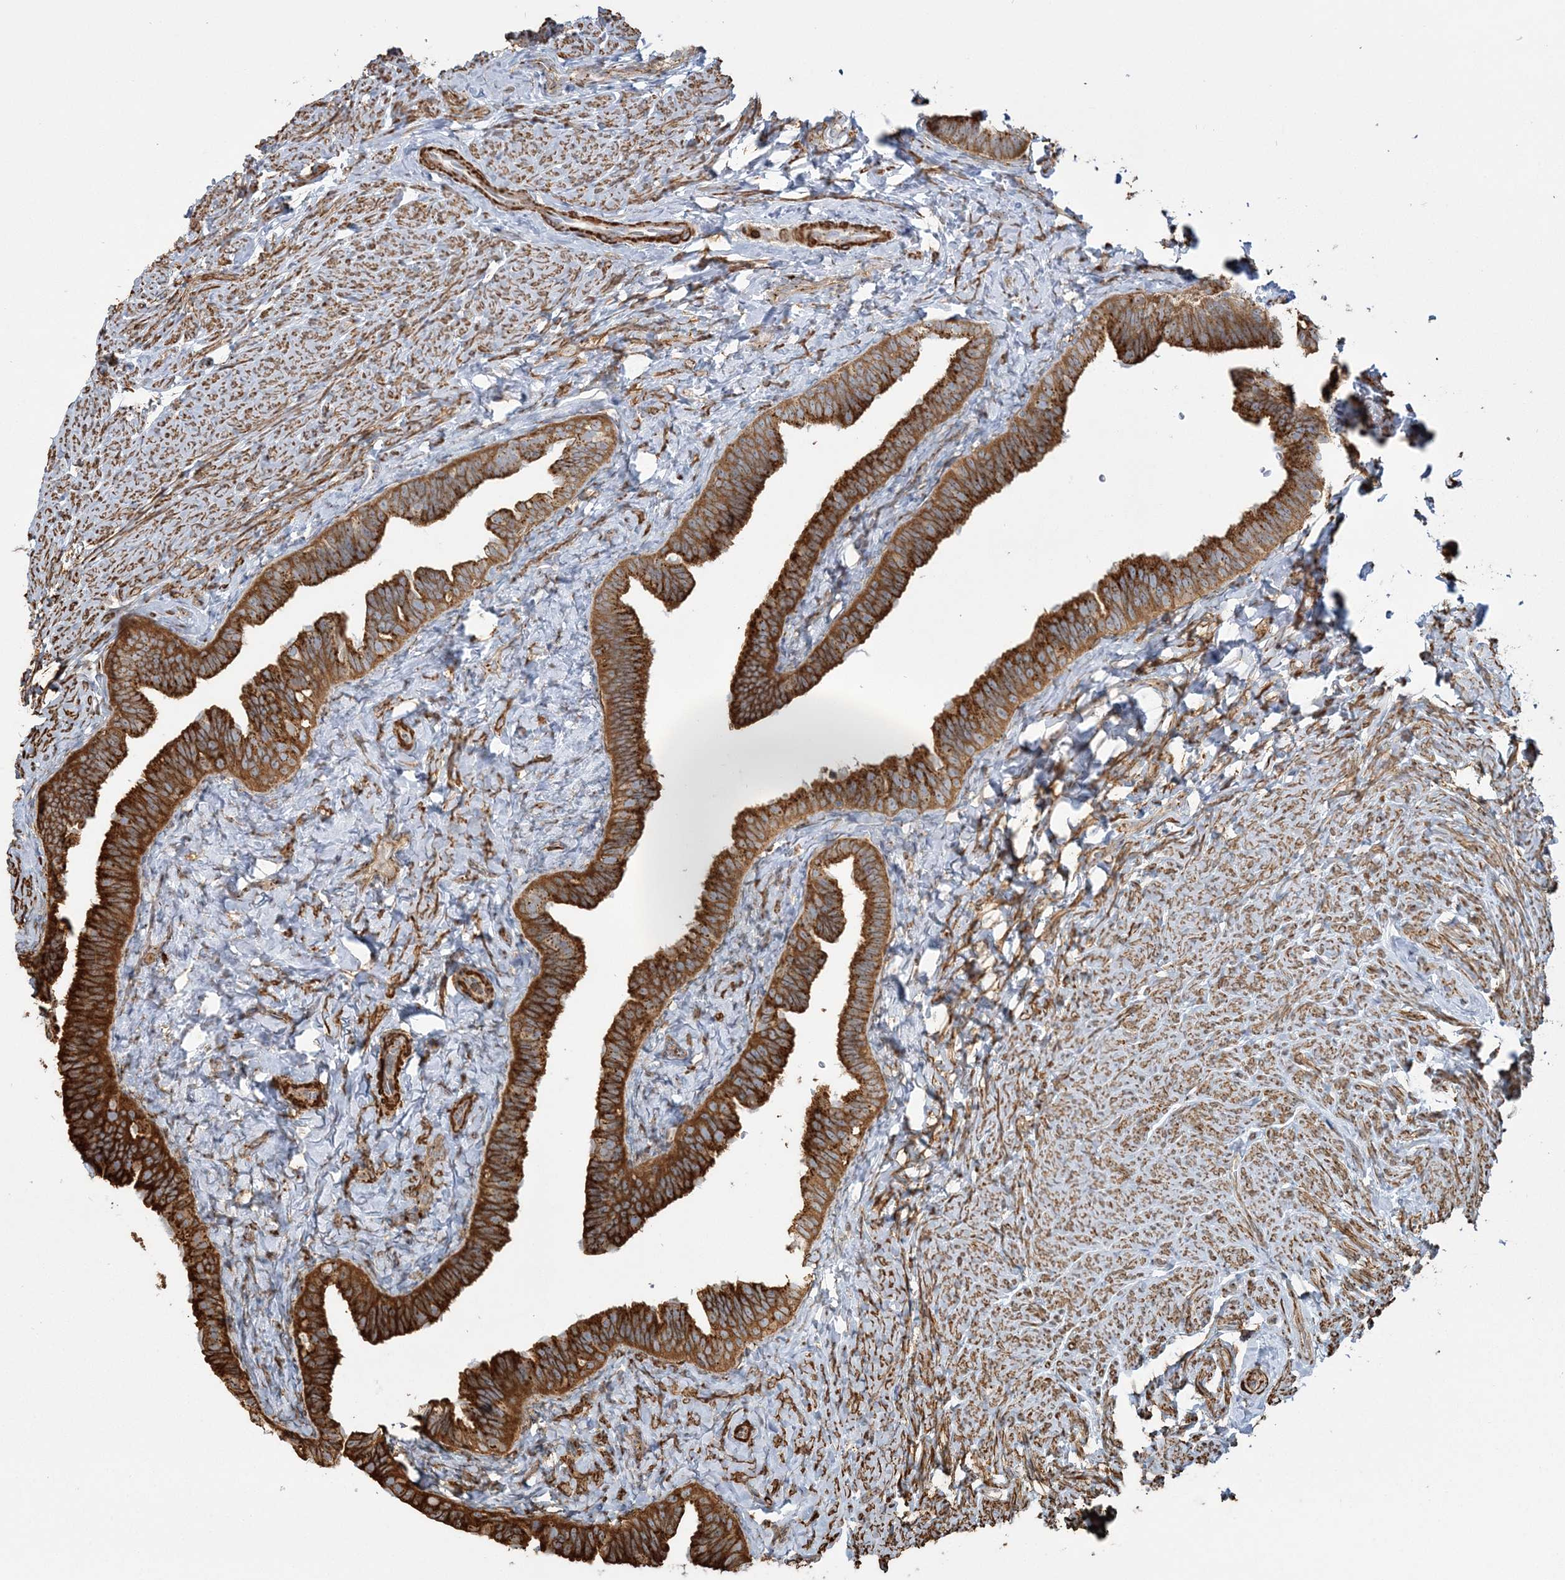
{"staining": {"intensity": "strong", "quantity": ">75%", "location": "cytoplasmic/membranous"}, "tissue": "fallopian tube", "cell_type": "Glandular cells", "image_type": "normal", "snomed": [{"axis": "morphology", "description": "Normal tissue, NOS"}, {"axis": "topography", "description": "Fallopian tube"}], "caption": "IHC image of normal fallopian tube stained for a protein (brown), which exhibits high levels of strong cytoplasmic/membranous positivity in about >75% of glandular cells.", "gene": "TRAF3IP2", "patient": {"sex": "female", "age": 39}}